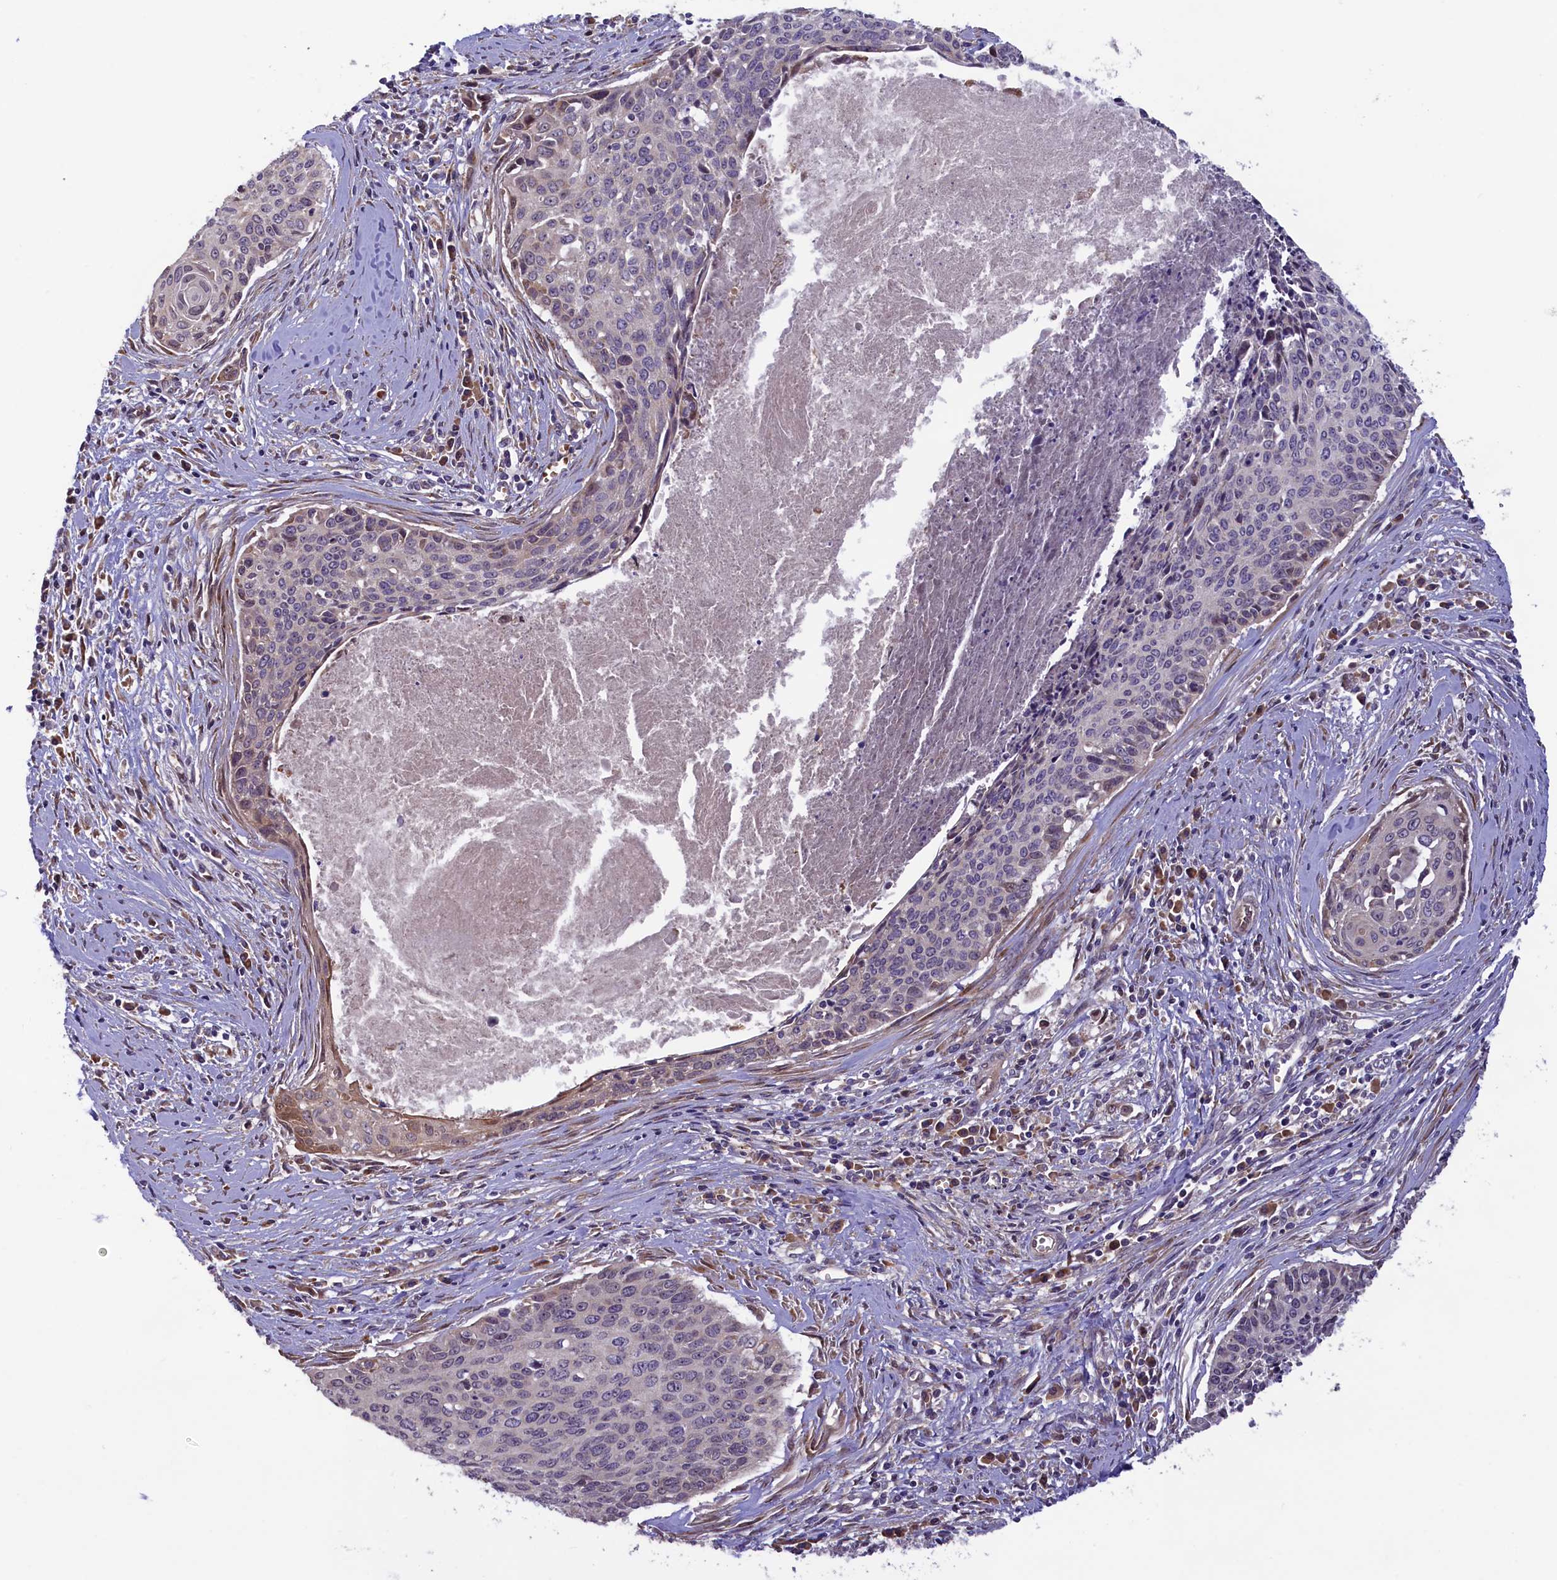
{"staining": {"intensity": "negative", "quantity": "none", "location": "none"}, "tissue": "cervical cancer", "cell_type": "Tumor cells", "image_type": "cancer", "snomed": [{"axis": "morphology", "description": "Squamous cell carcinoma, NOS"}, {"axis": "topography", "description": "Cervix"}], "caption": "This is an IHC image of cervical cancer (squamous cell carcinoma). There is no positivity in tumor cells.", "gene": "CCDC9B", "patient": {"sex": "female", "age": 55}}